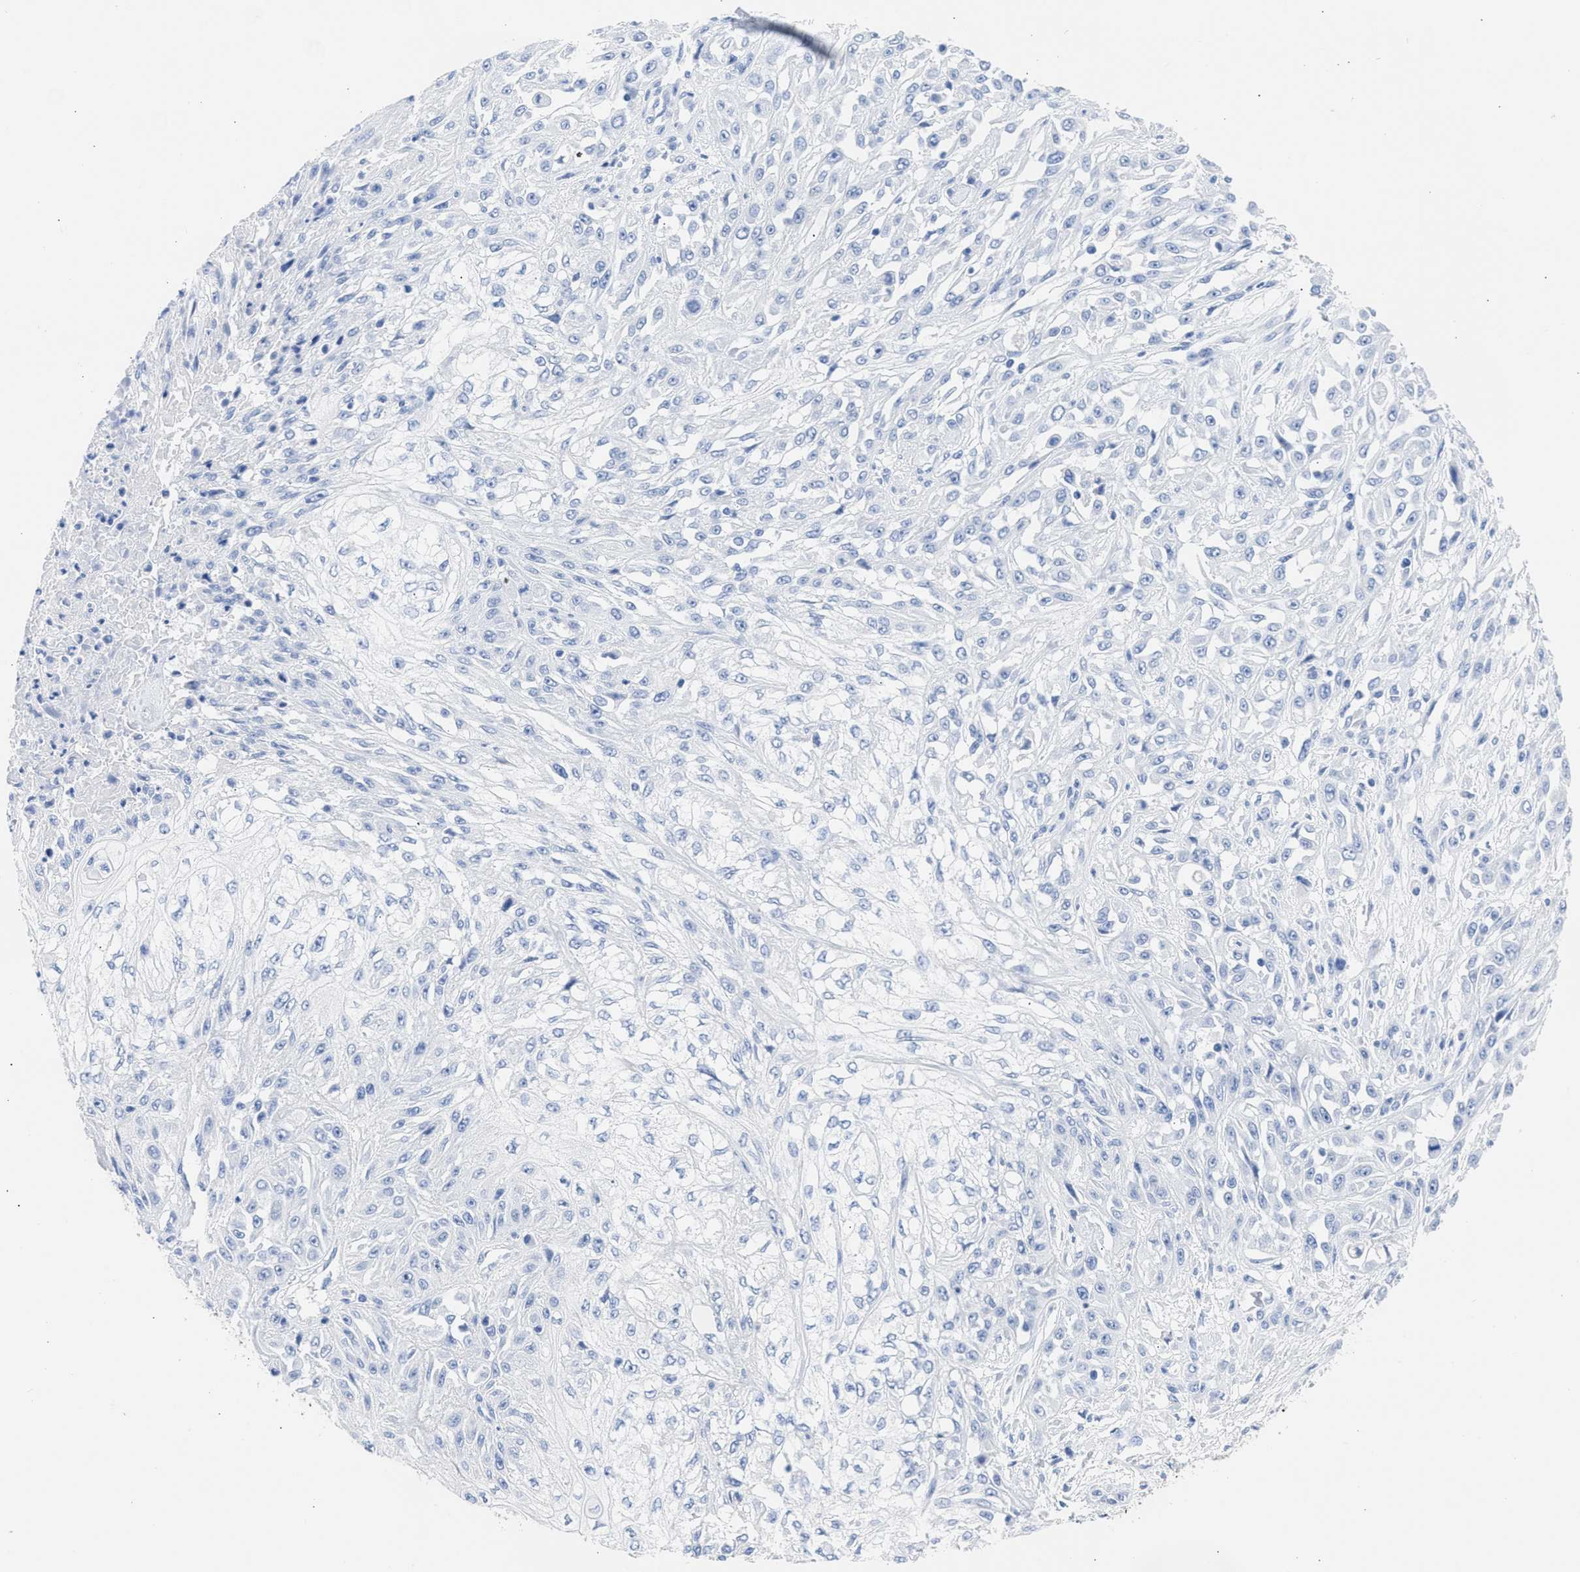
{"staining": {"intensity": "negative", "quantity": "none", "location": "none"}, "tissue": "skin cancer", "cell_type": "Tumor cells", "image_type": "cancer", "snomed": [{"axis": "morphology", "description": "Squamous cell carcinoma, NOS"}, {"axis": "morphology", "description": "Squamous cell carcinoma, metastatic, NOS"}, {"axis": "topography", "description": "Skin"}, {"axis": "topography", "description": "Lymph node"}], "caption": "Skin metastatic squamous cell carcinoma stained for a protein using immunohistochemistry (IHC) reveals no staining tumor cells.", "gene": "NCAM1", "patient": {"sex": "male", "age": 75}}